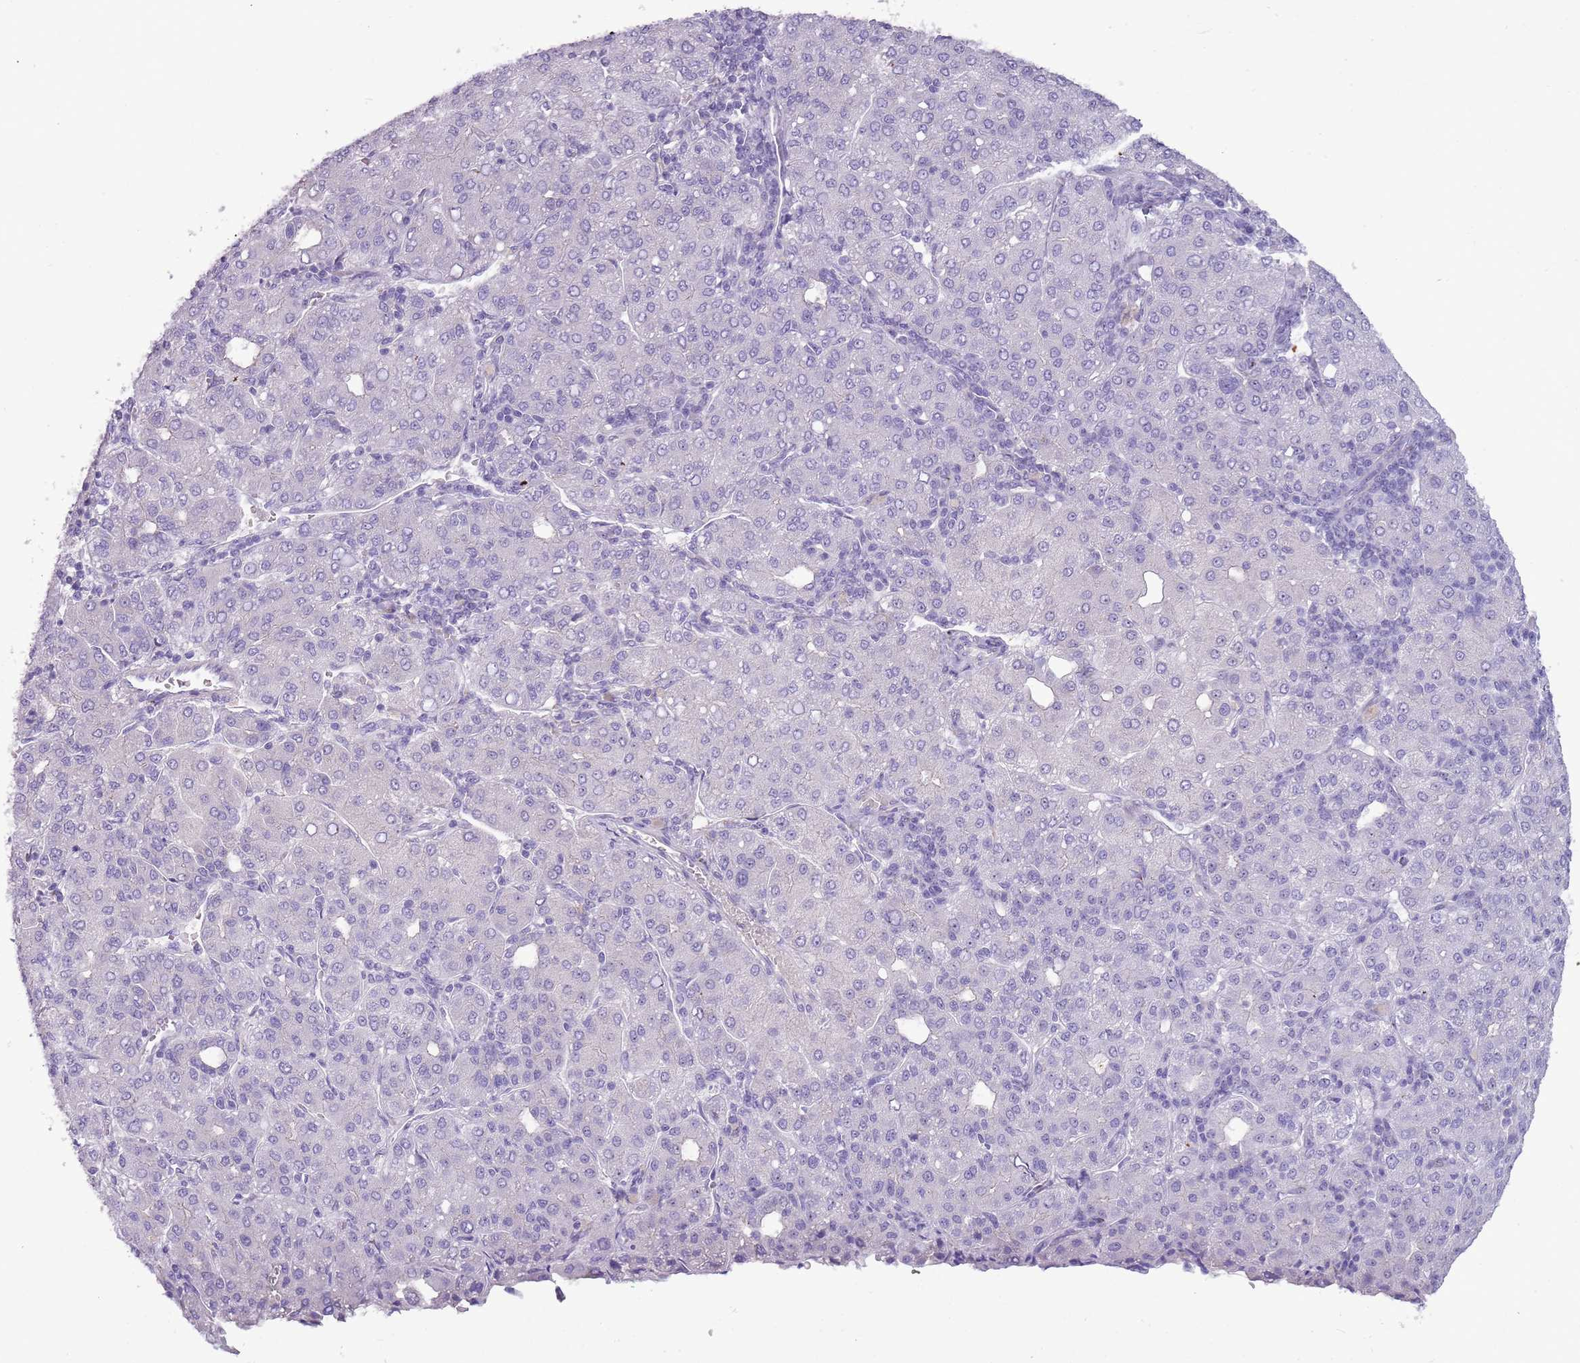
{"staining": {"intensity": "negative", "quantity": "none", "location": "none"}, "tissue": "liver cancer", "cell_type": "Tumor cells", "image_type": "cancer", "snomed": [{"axis": "morphology", "description": "Carcinoma, Hepatocellular, NOS"}, {"axis": "topography", "description": "Liver"}], "caption": "A high-resolution photomicrograph shows immunohistochemistry (IHC) staining of liver cancer (hepatocellular carcinoma), which demonstrates no significant staining in tumor cells.", "gene": "NBPF6", "patient": {"sex": "male", "age": 65}}